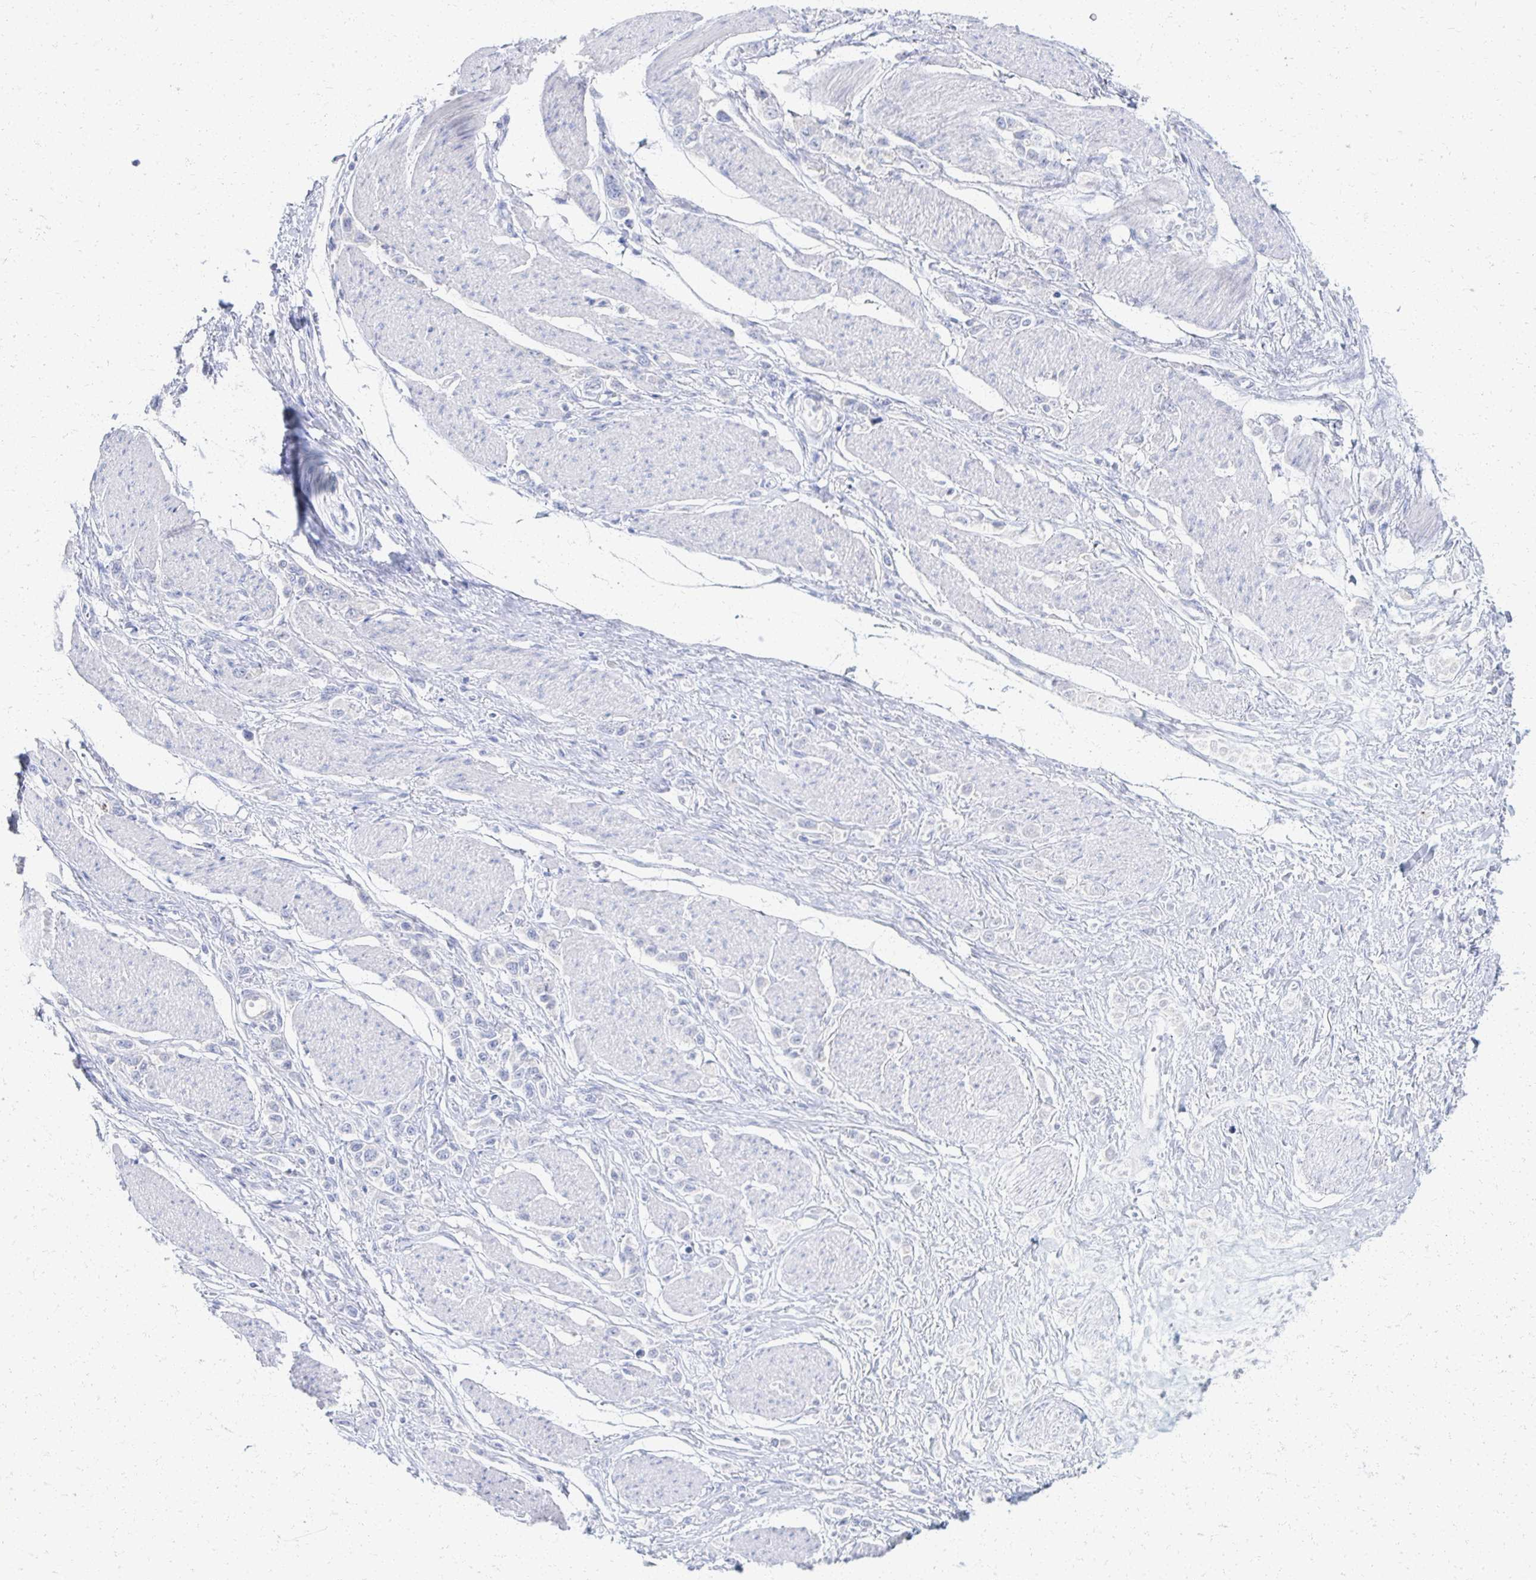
{"staining": {"intensity": "negative", "quantity": "none", "location": "none"}, "tissue": "stomach cancer", "cell_type": "Tumor cells", "image_type": "cancer", "snomed": [{"axis": "morphology", "description": "Adenocarcinoma, NOS"}, {"axis": "topography", "description": "Stomach"}], "caption": "Immunohistochemistry of stomach adenocarcinoma shows no staining in tumor cells.", "gene": "PRR20A", "patient": {"sex": "female", "age": 65}}